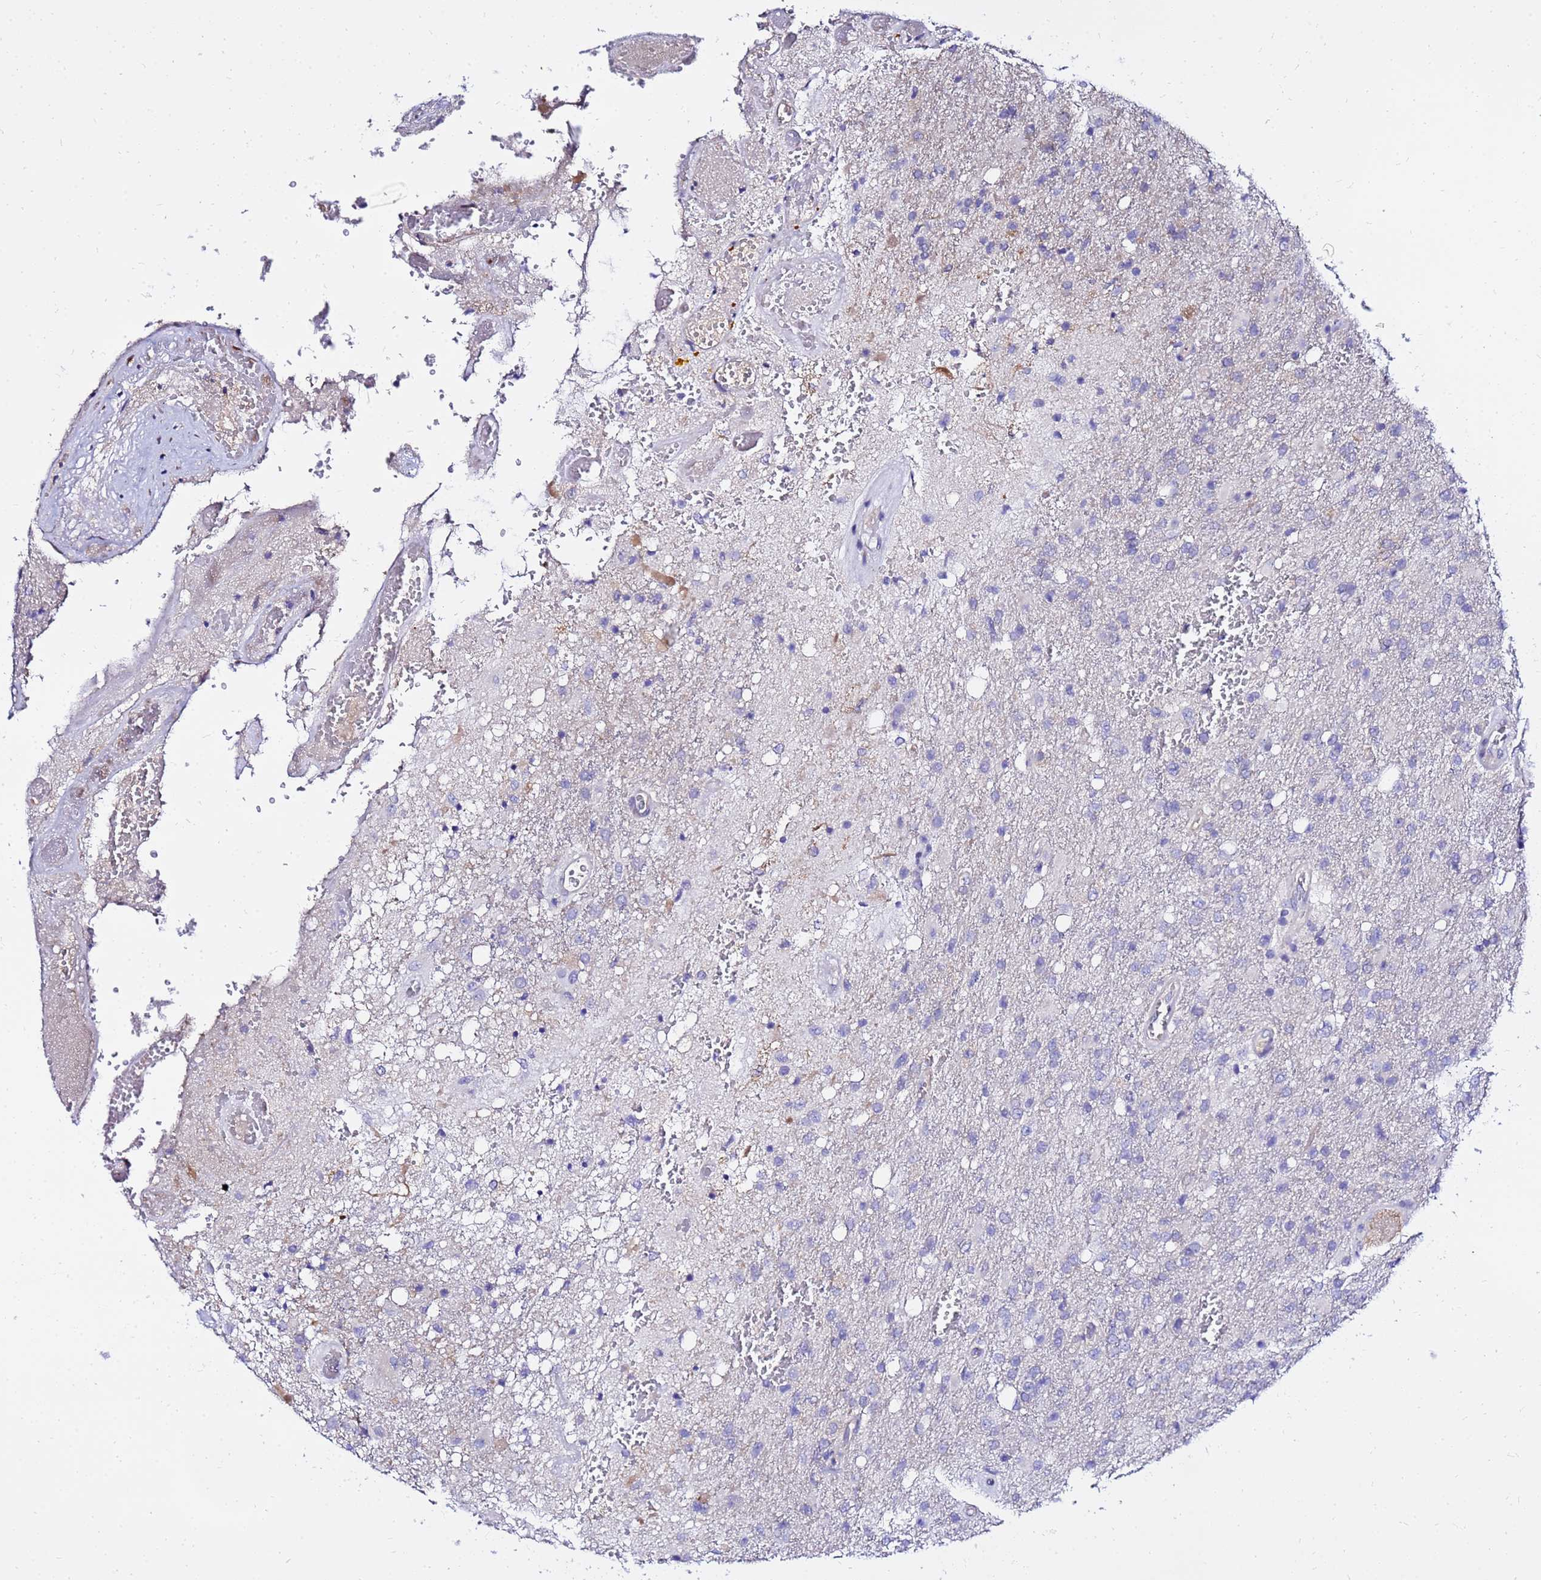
{"staining": {"intensity": "negative", "quantity": "none", "location": "none"}, "tissue": "glioma", "cell_type": "Tumor cells", "image_type": "cancer", "snomed": [{"axis": "morphology", "description": "Glioma, malignant, High grade"}, {"axis": "topography", "description": "Brain"}], "caption": "The immunohistochemistry (IHC) histopathology image has no significant positivity in tumor cells of glioma tissue.", "gene": "HERC5", "patient": {"sex": "female", "age": 74}}